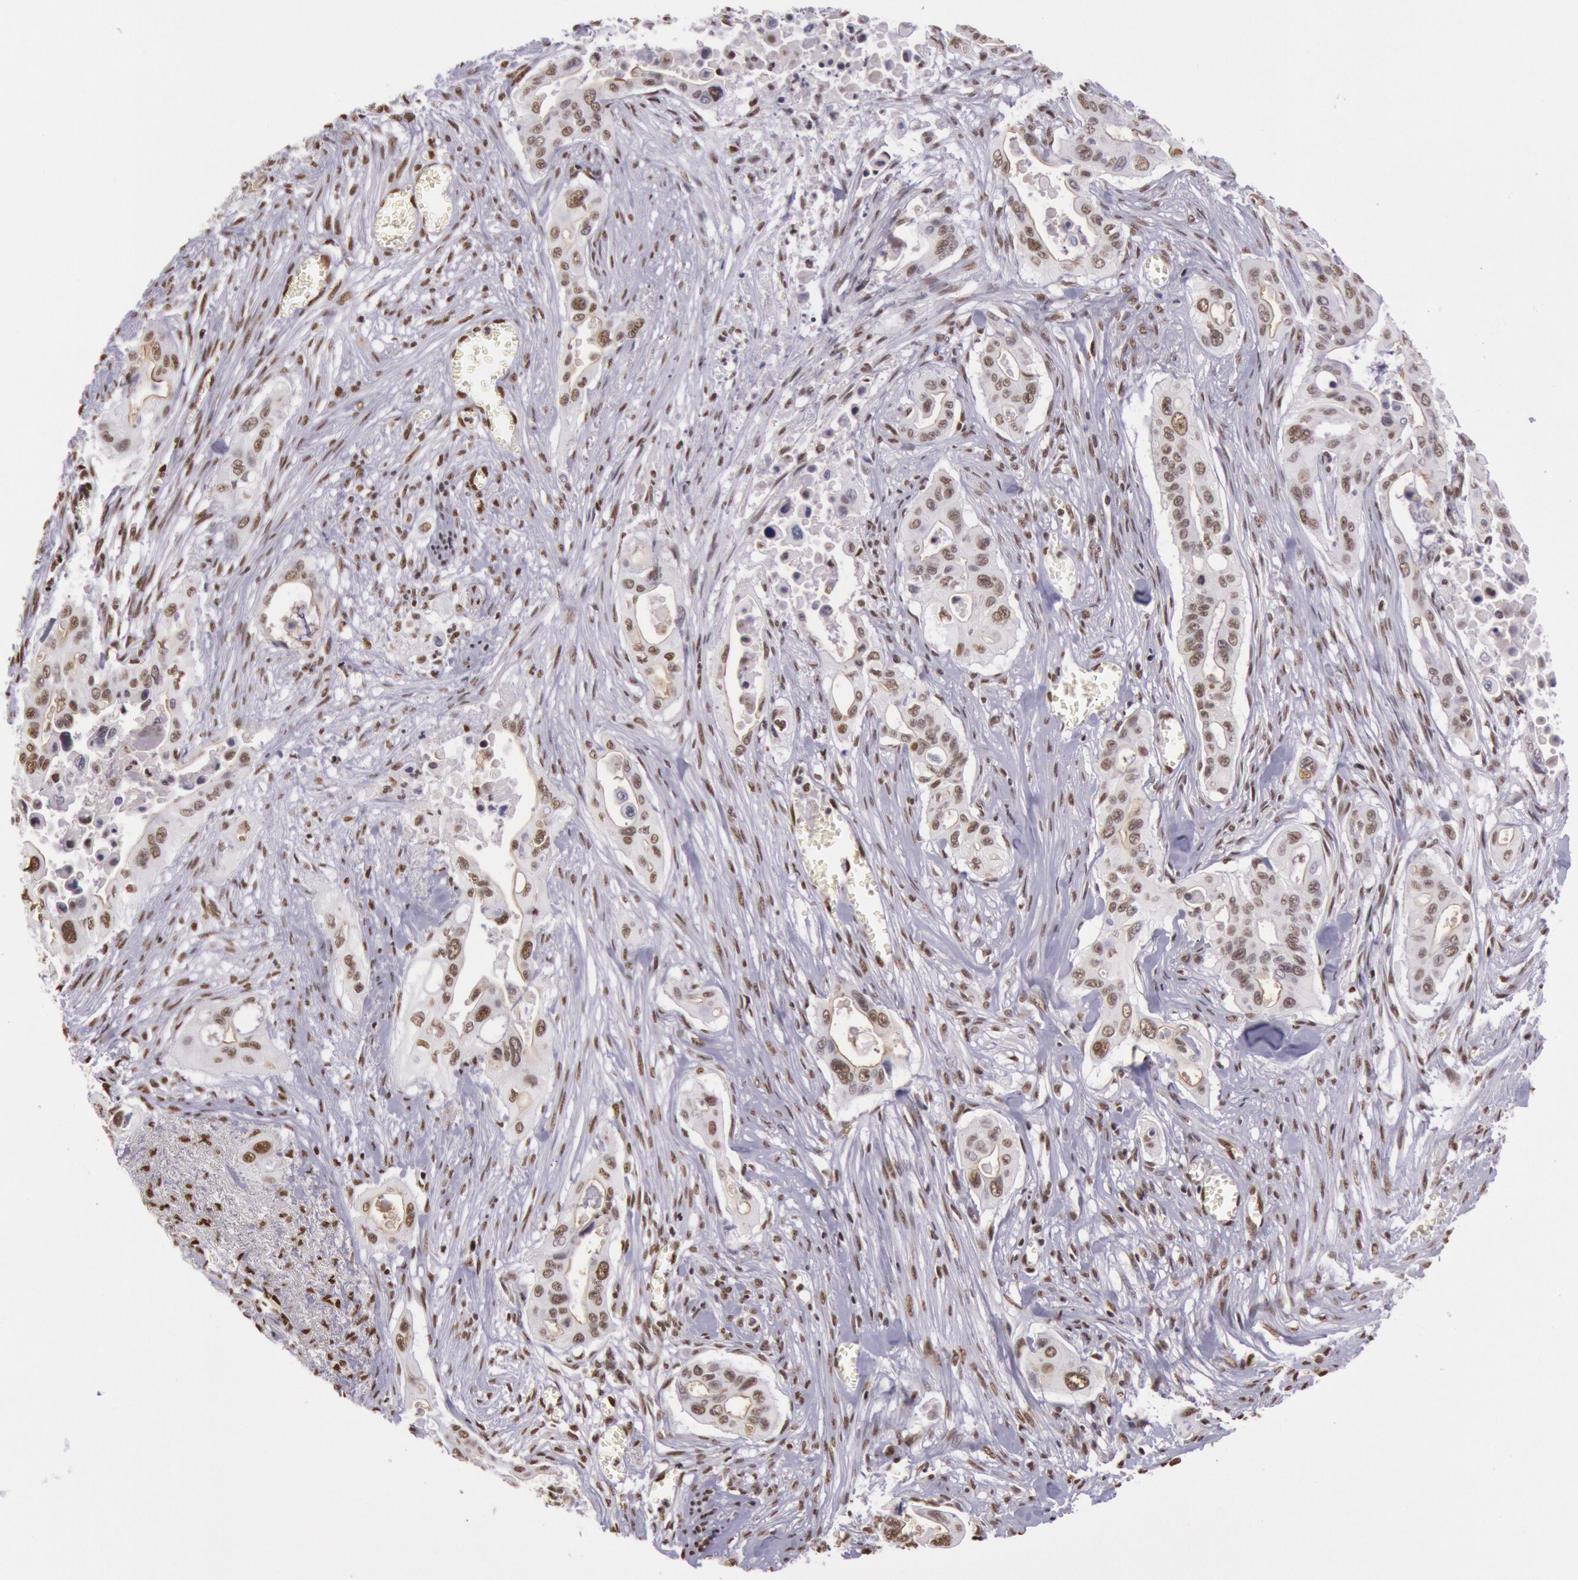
{"staining": {"intensity": "weak", "quantity": ">75%", "location": "nuclear"}, "tissue": "pancreatic cancer", "cell_type": "Tumor cells", "image_type": "cancer", "snomed": [{"axis": "morphology", "description": "Adenocarcinoma, NOS"}, {"axis": "topography", "description": "Pancreas"}], "caption": "About >75% of tumor cells in adenocarcinoma (pancreatic) exhibit weak nuclear protein staining as visualized by brown immunohistochemical staining.", "gene": "HNRNPH2", "patient": {"sex": "male", "age": 77}}